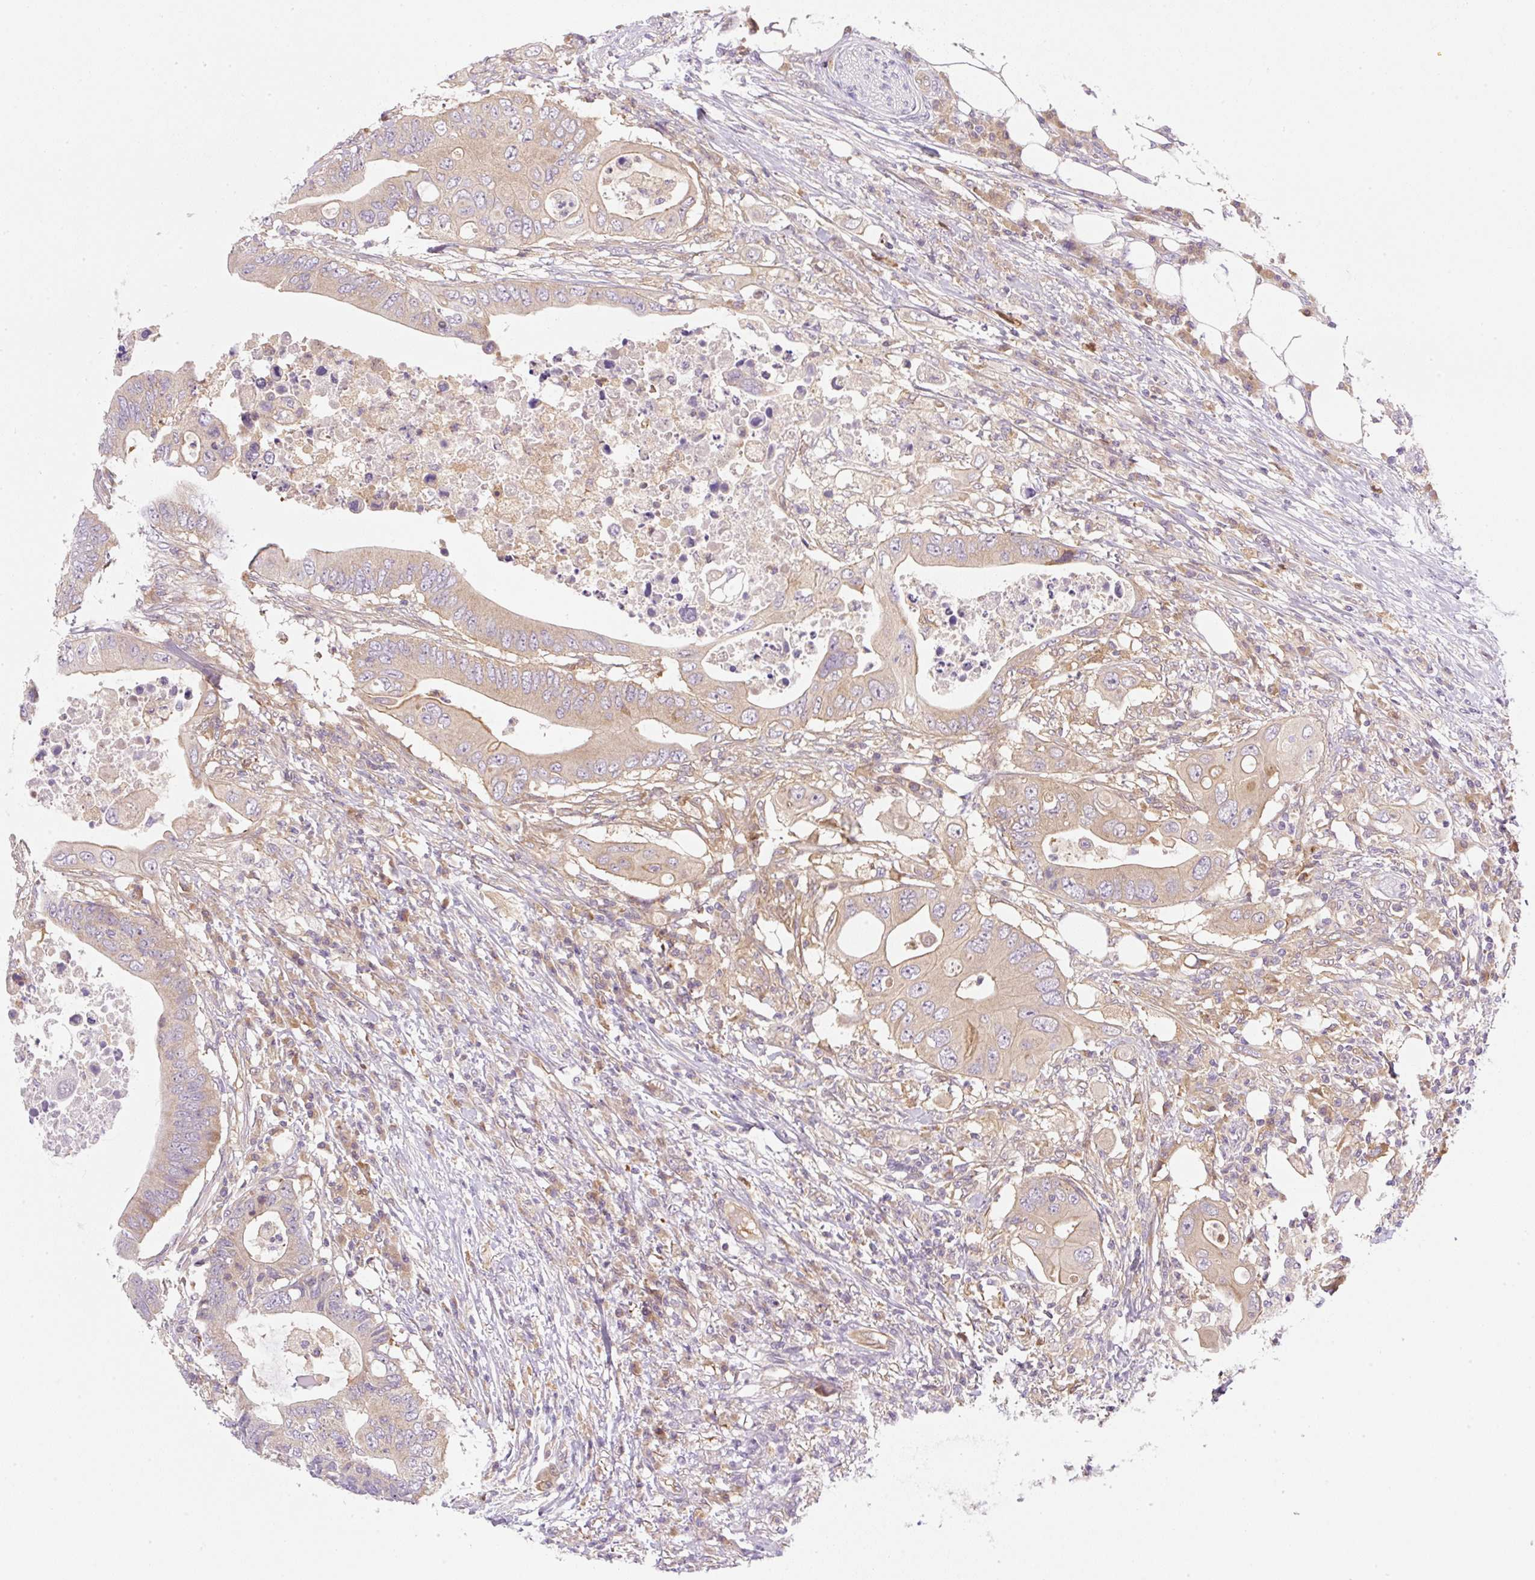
{"staining": {"intensity": "weak", "quantity": ">75%", "location": "cytoplasmic/membranous"}, "tissue": "colorectal cancer", "cell_type": "Tumor cells", "image_type": "cancer", "snomed": [{"axis": "morphology", "description": "Adenocarcinoma, NOS"}, {"axis": "topography", "description": "Colon"}], "caption": "A photomicrograph showing weak cytoplasmic/membranous staining in approximately >75% of tumor cells in colorectal cancer (adenocarcinoma), as visualized by brown immunohistochemical staining.", "gene": "OMA1", "patient": {"sex": "male", "age": 71}}